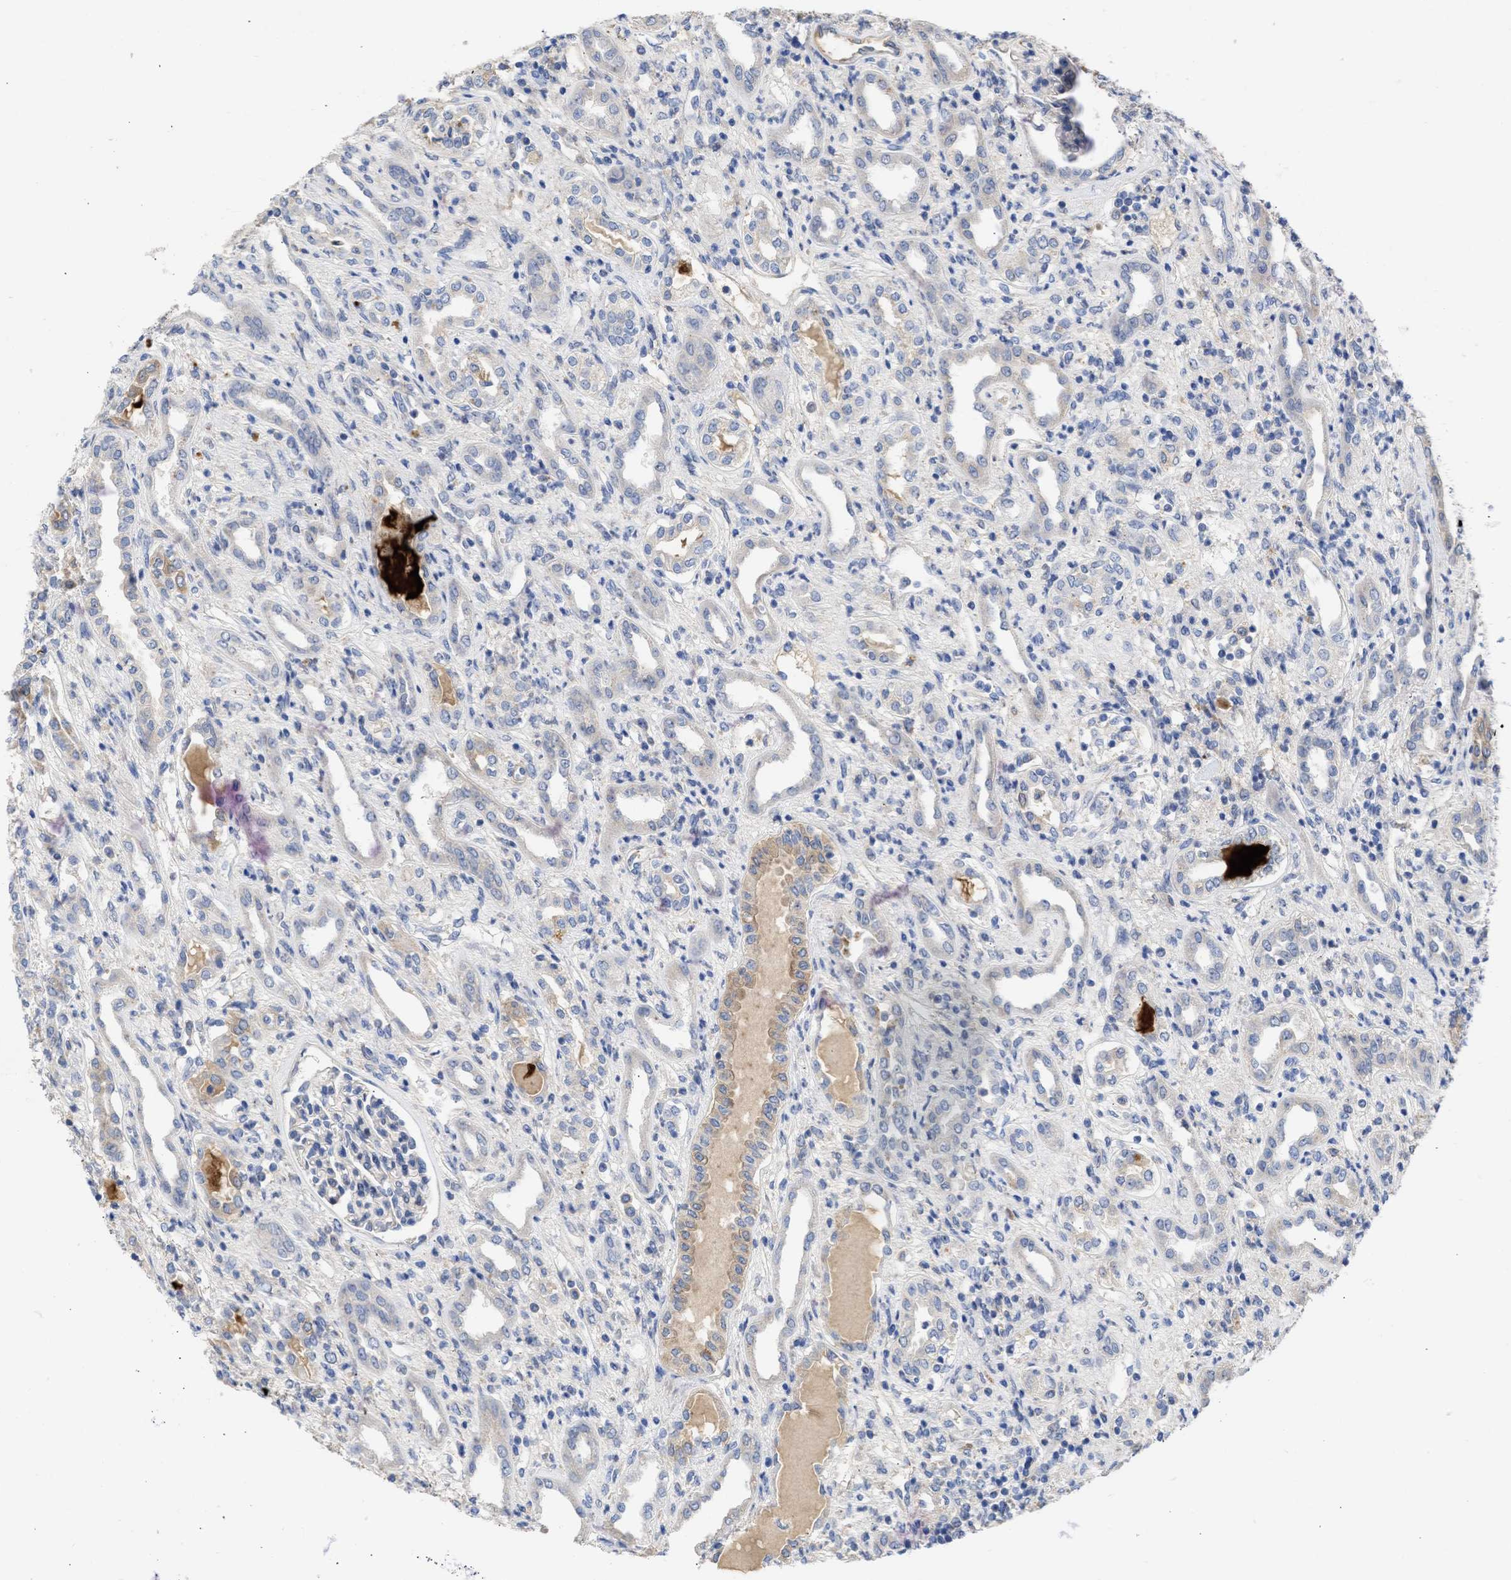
{"staining": {"intensity": "negative", "quantity": "none", "location": "none"}, "tissue": "renal cancer", "cell_type": "Tumor cells", "image_type": "cancer", "snomed": [{"axis": "morphology", "description": "Adenocarcinoma, NOS"}, {"axis": "topography", "description": "Kidney"}], "caption": "This histopathology image is of renal cancer (adenocarcinoma) stained with immunohistochemistry (IHC) to label a protein in brown with the nuclei are counter-stained blue. There is no expression in tumor cells.", "gene": "ARHGEF4", "patient": {"sex": "female", "age": 54}}